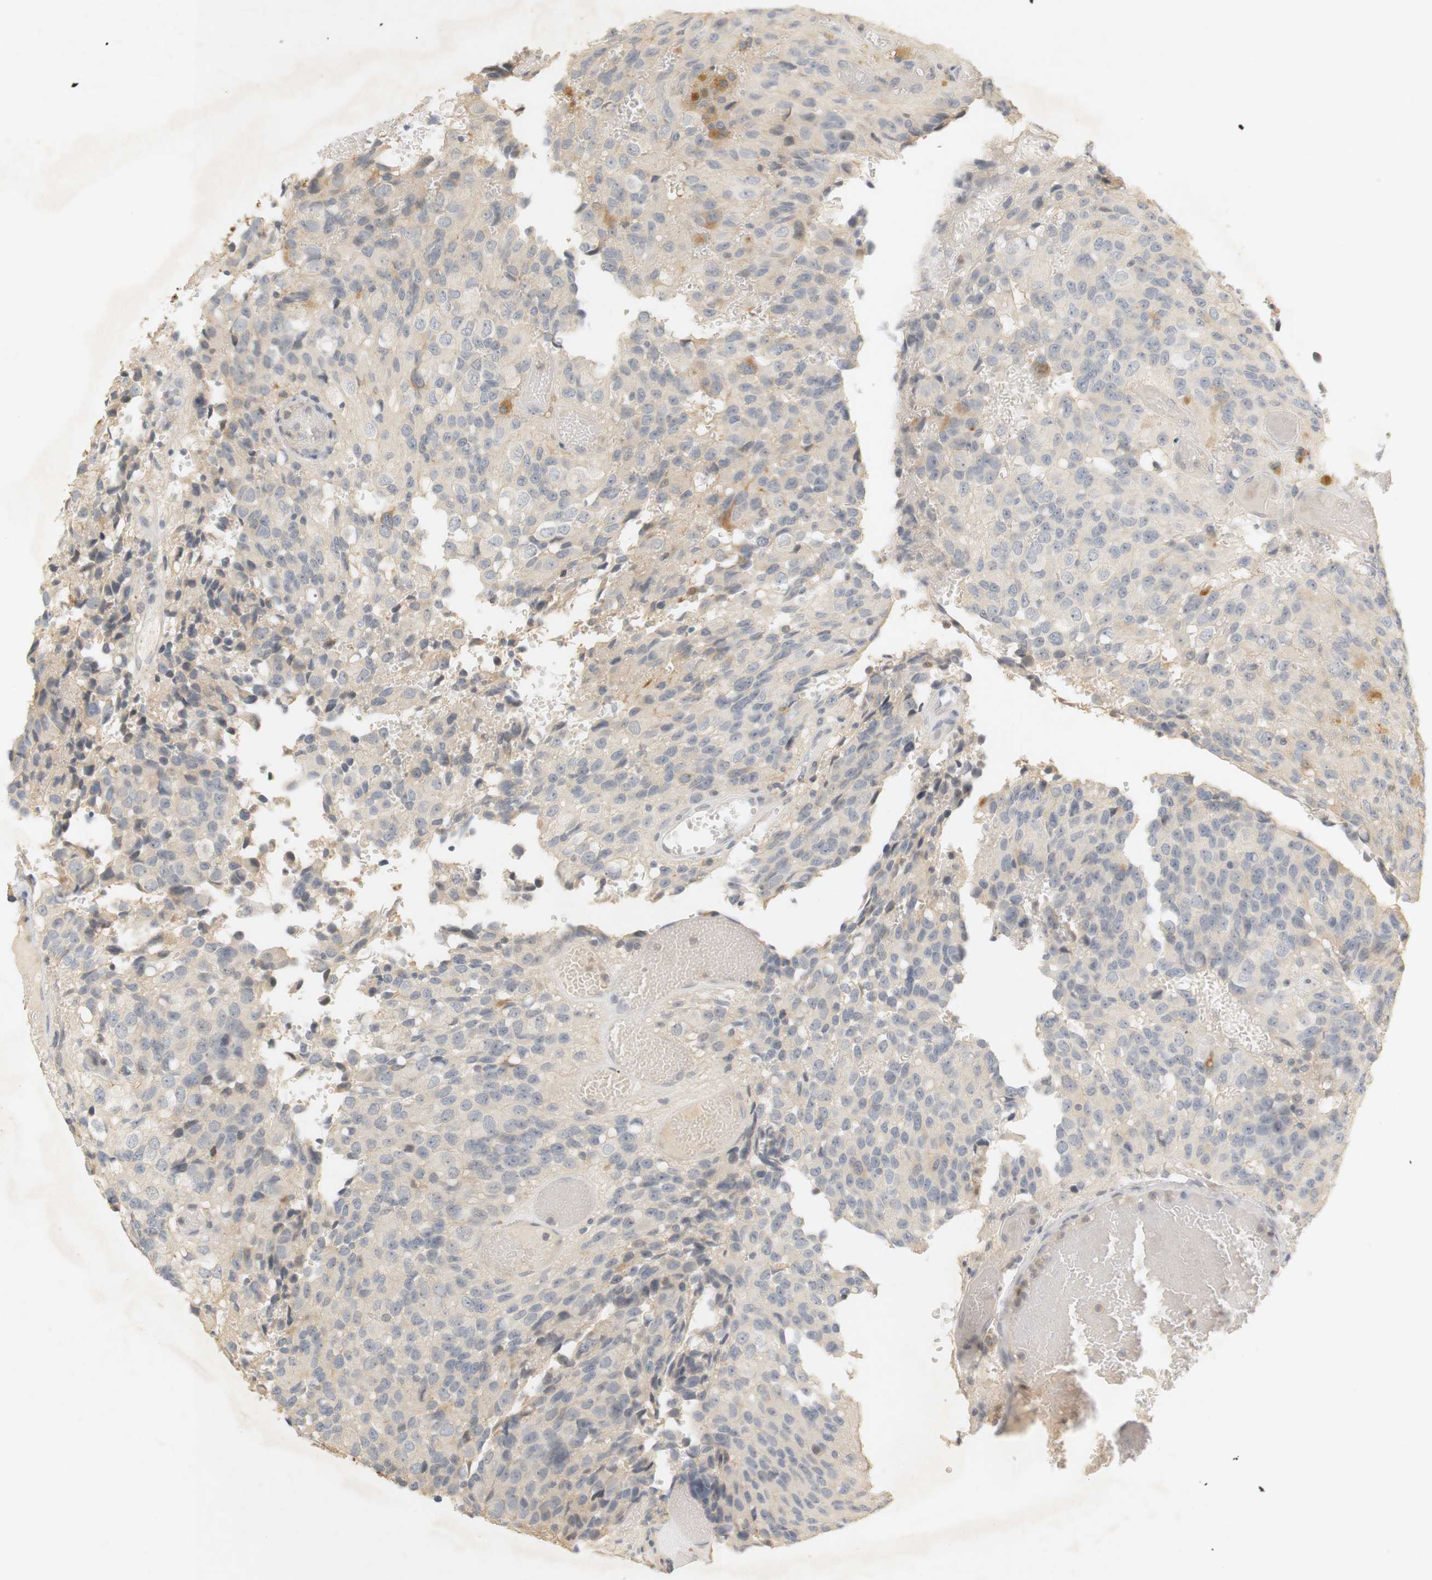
{"staining": {"intensity": "weak", "quantity": "25%-75%", "location": "cytoplasmic/membranous"}, "tissue": "glioma", "cell_type": "Tumor cells", "image_type": "cancer", "snomed": [{"axis": "morphology", "description": "Glioma, malignant, High grade"}, {"axis": "topography", "description": "Brain"}], "caption": "About 25%-75% of tumor cells in human high-grade glioma (malignant) demonstrate weak cytoplasmic/membranous protein positivity as visualized by brown immunohistochemical staining.", "gene": "RTN3", "patient": {"sex": "male", "age": 32}}